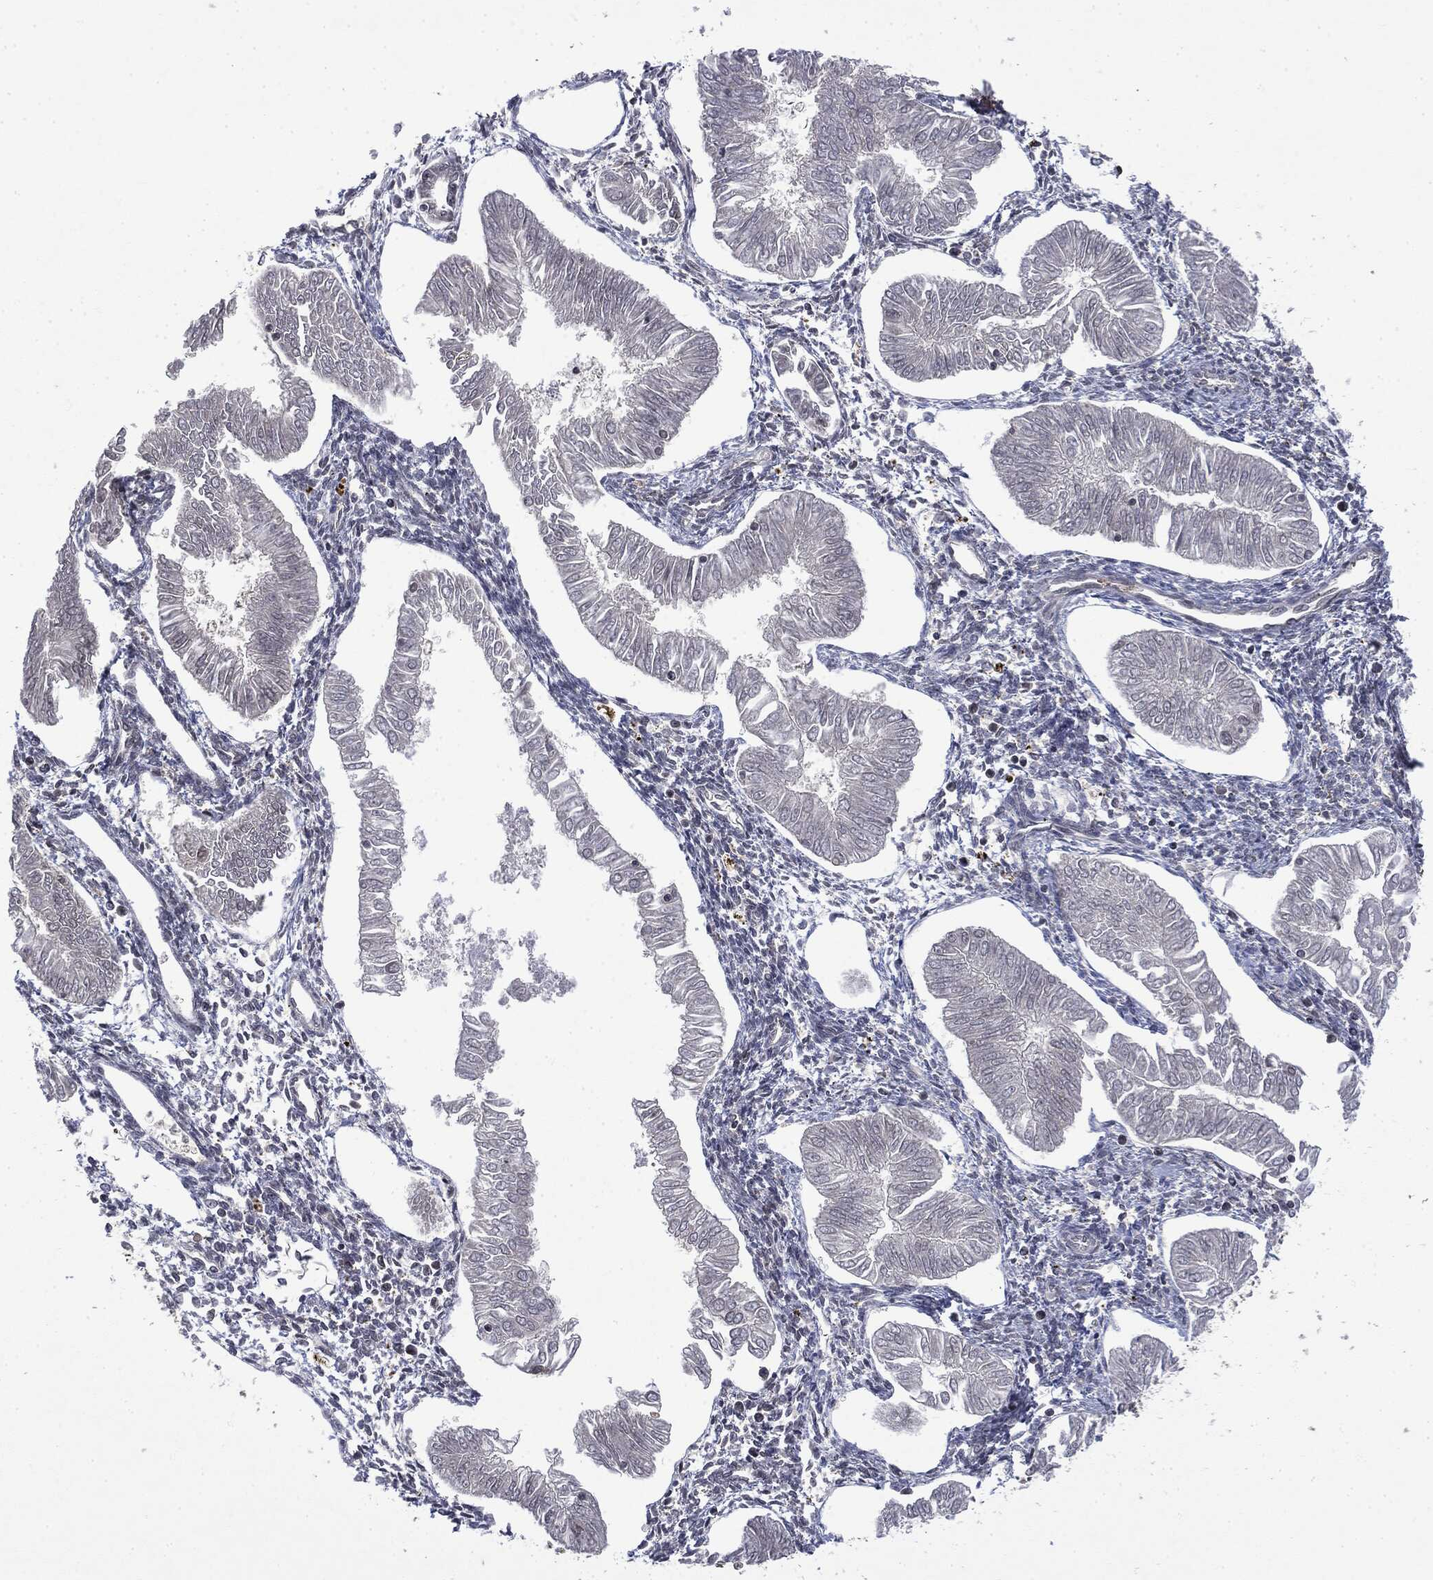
{"staining": {"intensity": "negative", "quantity": "none", "location": "none"}, "tissue": "endometrial cancer", "cell_type": "Tumor cells", "image_type": "cancer", "snomed": [{"axis": "morphology", "description": "Adenocarcinoma, NOS"}, {"axis": "topography", "description": "Endometrium"}], "caption": "A photomicrograph of human endometrial adenocarcinoma is negative for staining in tumor cells.", "gene": "SNX5", "patient": {"sex": "female", "age": 53}}